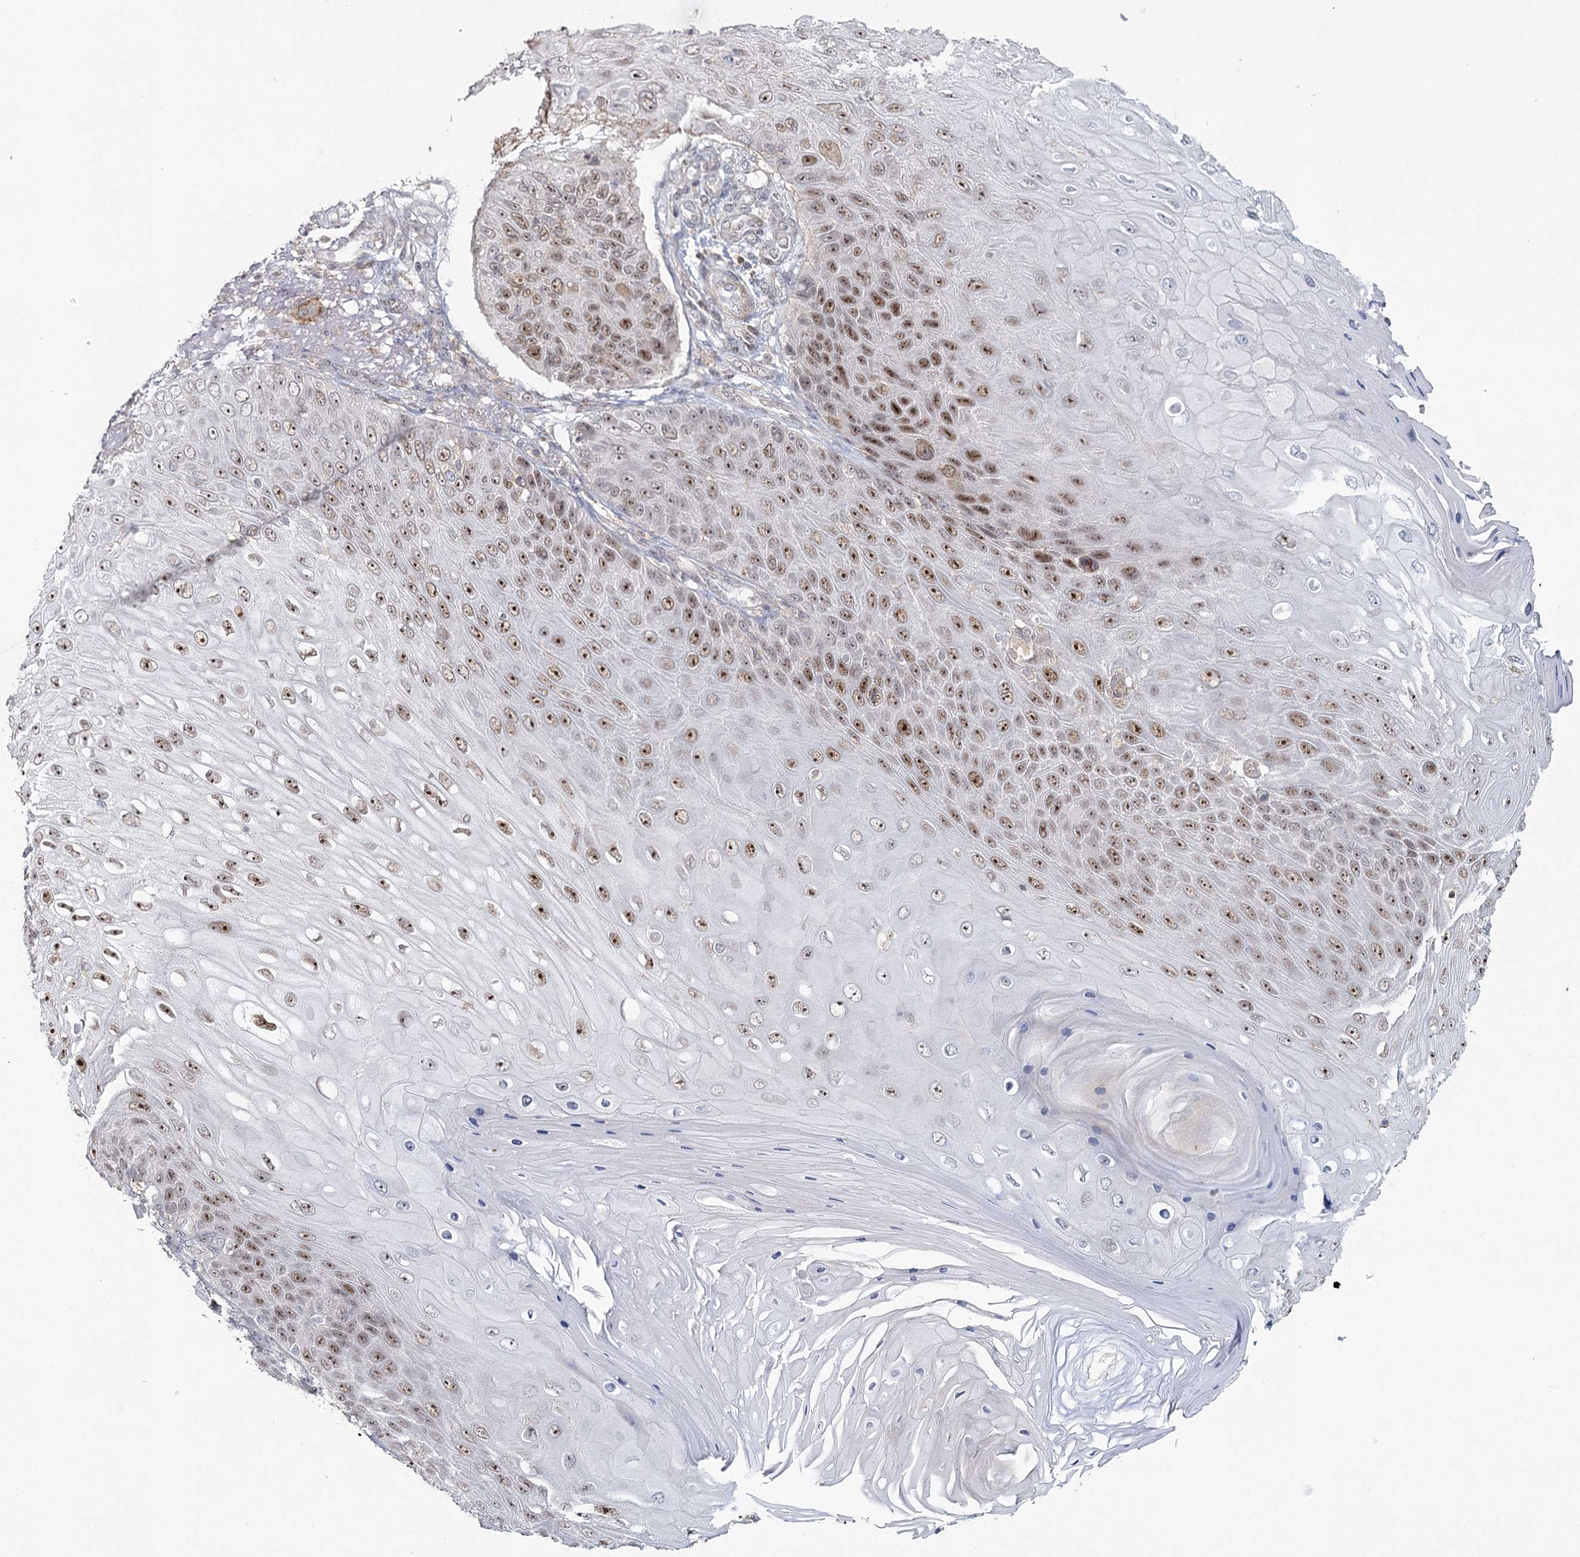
{"staining": {"intensity": "moderate", "quantity": "25%-75%", "location": "nuclear"}, "tissue": "skin cancer", "cell_type": "Tumor cells", "image_type": "cancer", "snomed": [{"axis": "morphology", "description": "Squamous cell carcinoma, NOS"}, {"axis": "topography", "description": "Skin"}], "caption": "Immunohistochemical staining of skin cancer (squamous cell carcinoma) shows moderate nuclear protein staining in about 25%-75% of tumor cells. Nuclei are stained in blue.", "gene": "ZC3H8", "patient": {"sex": "female", "age": 88}}